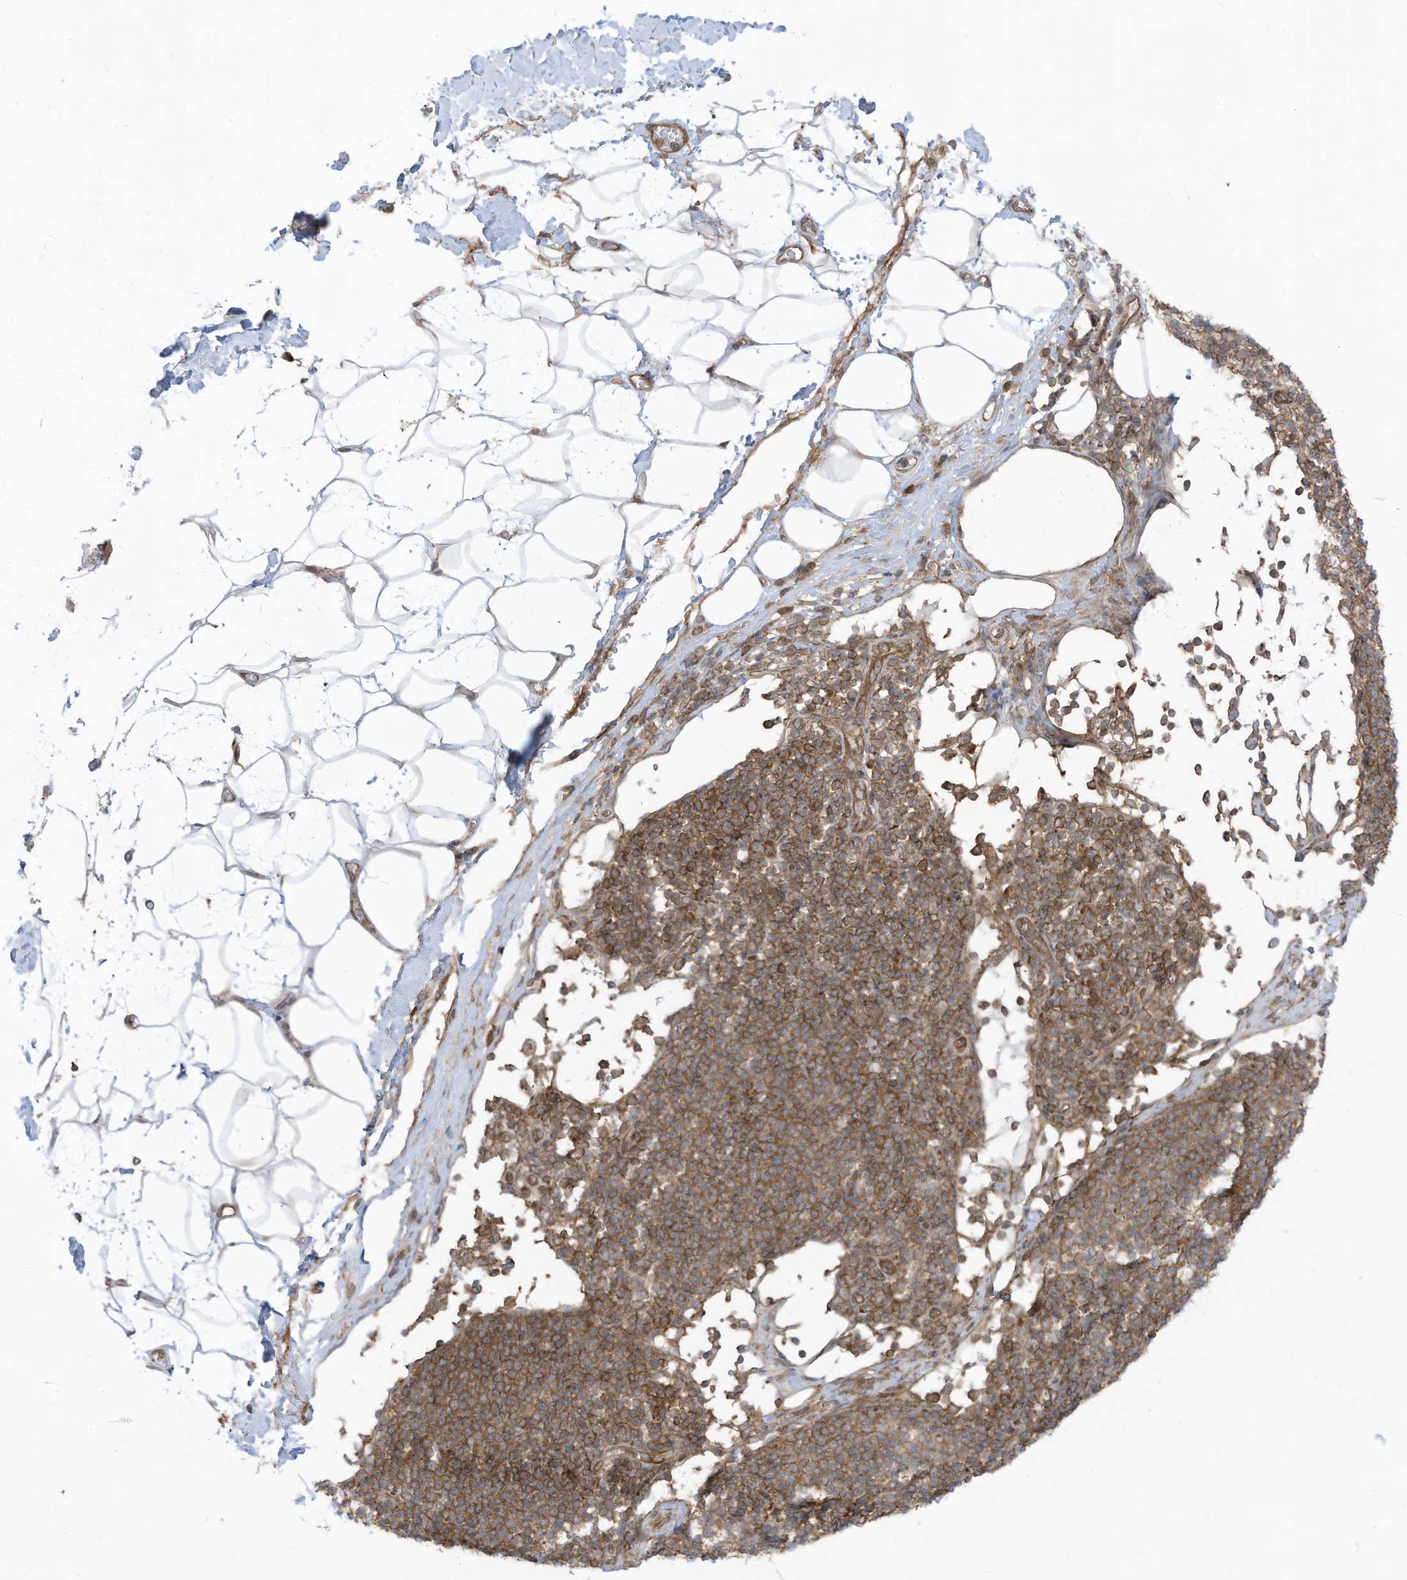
{"staining": {"intensity": "negative", "quantity": "none", "location": "none"}, "tissue": "adipose tissue", "cell_type": "Adipocytes", "image_type": "normal", "snomed": [{"axis": "morphology", "description": "Normal tissue, NOS"}, {"axis": "morphology", "description": "Adenocarcinoma, NOS"}, {"axis": "topography", "description": "Pancreas"}, {"axis": "topography", "description": "Peripheral nerve tissue"}], "caption": "Immunohistochemical staining of unremarkable adipose tissue shows no significant expression in adipocytes.", "gene": "REPS1", "patient": {"sex": "male", "age": 59}}